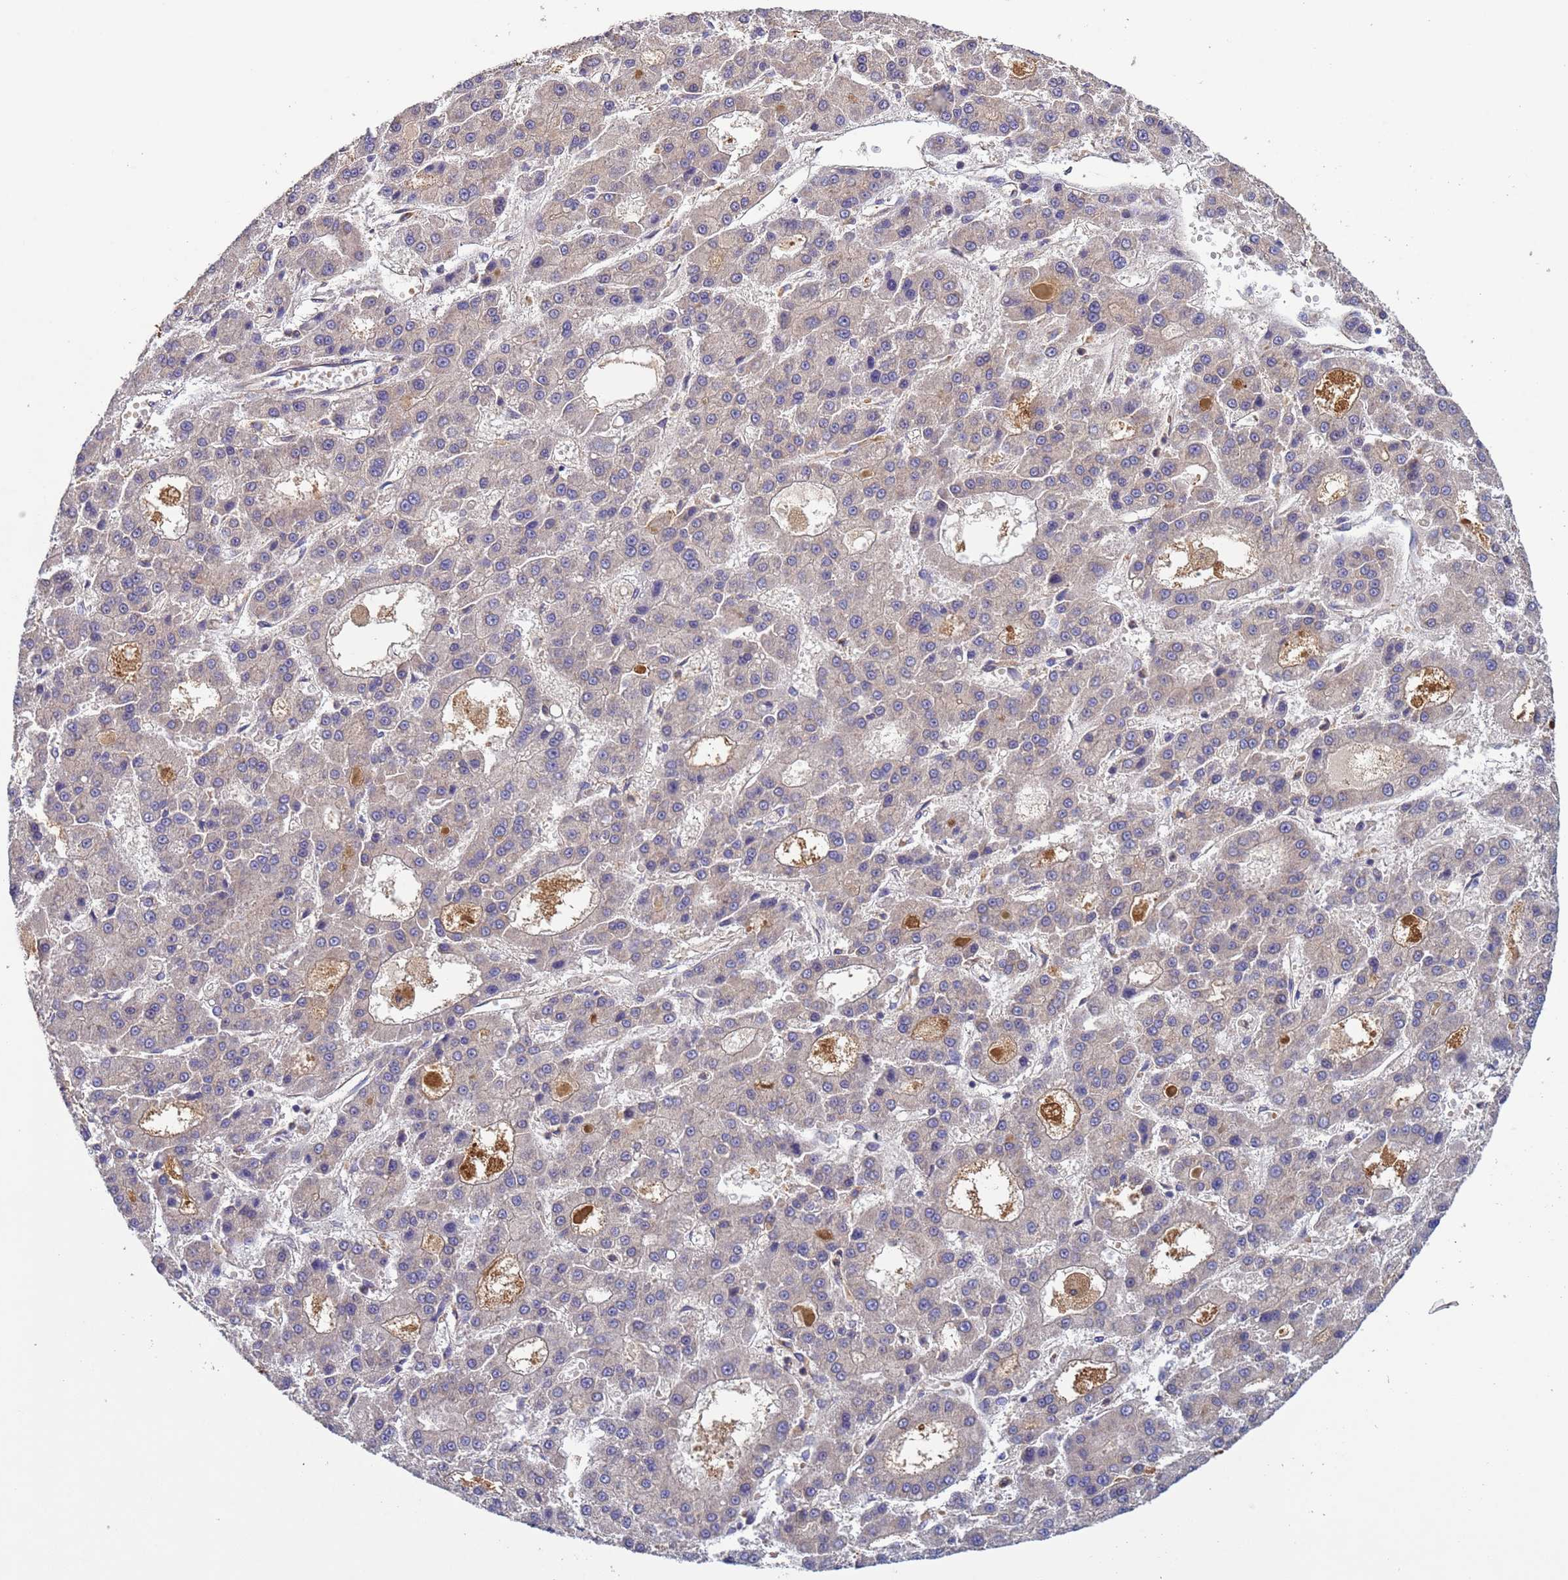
{"staining": {"intensity": "negative", "quantity": "none", "location": "none"}, "tissue": "liver cancer", "cell_type": "Tumor cells", "image_type": "cancer", "snomed": [{"axis": "morphology", "description": "Carcinoma, Hepatocellular, NOS"}, {"axis": "topography", "description": "Liver"}], "caption": "Protein analysis of hepatocellular carcinoma (liver) demonstrates no significant expression in tumor cells.", "gene": "RAB10", "patient": {"sex": "male", "age": 70}}